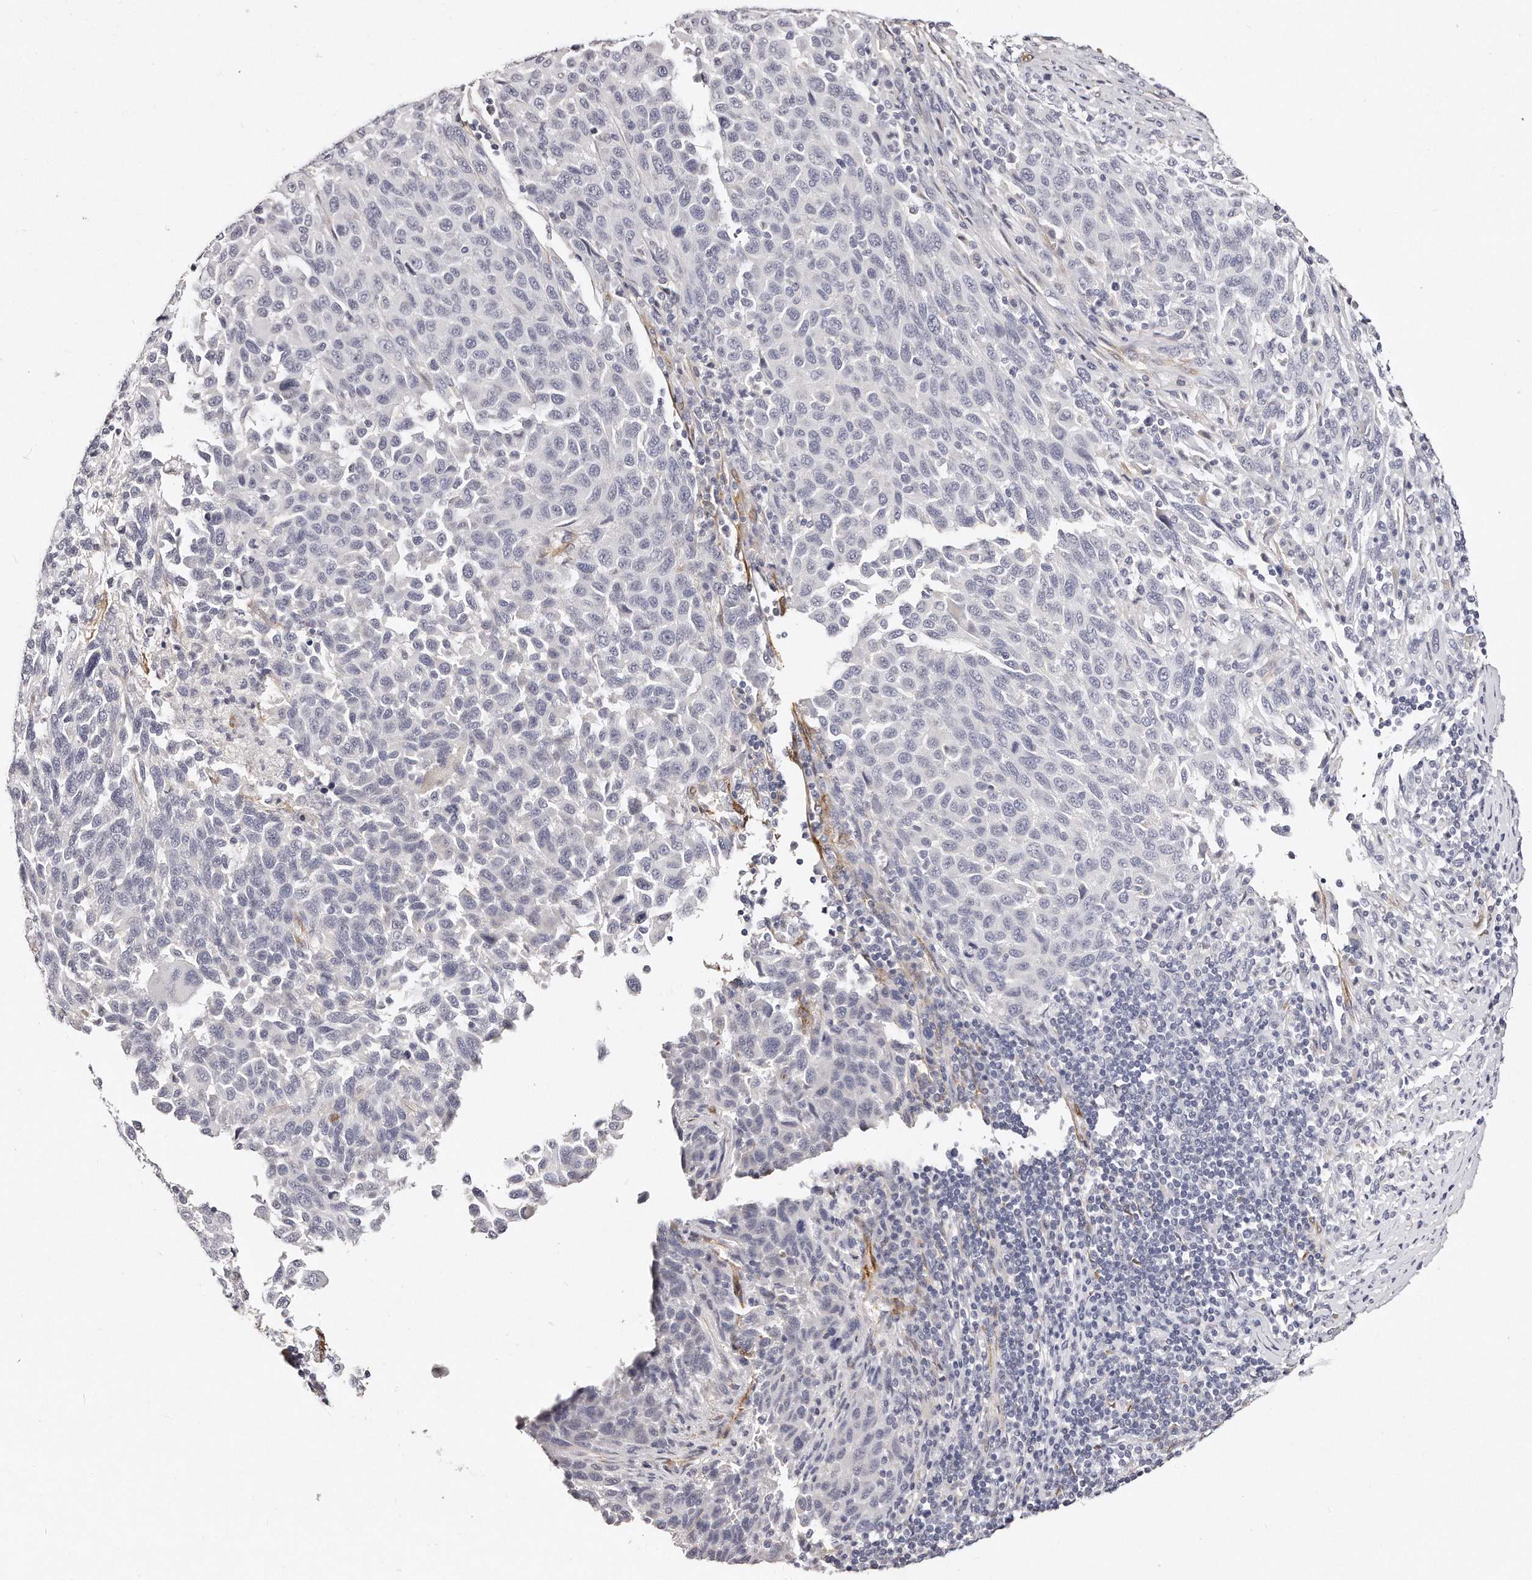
{"staining": {"intensity": "negative", "quantity": "none", "location": "none"}, "tissue": "melanoma", "cell_type": "Tumor cells", "image_type": "cancer", "snomed": [{"axis": "morphology", "description": "Malignant melanoma, Metastatic site"}, {"axis": "topography", "description": "Lymph node"}], "caption": "Malignant melanoma (metastatic site) was stained to show a protein in brown. There is no significant positivity in tumor cells.", "gene": "LMOD1", "patient": {"sex": "male", "age": 61}}